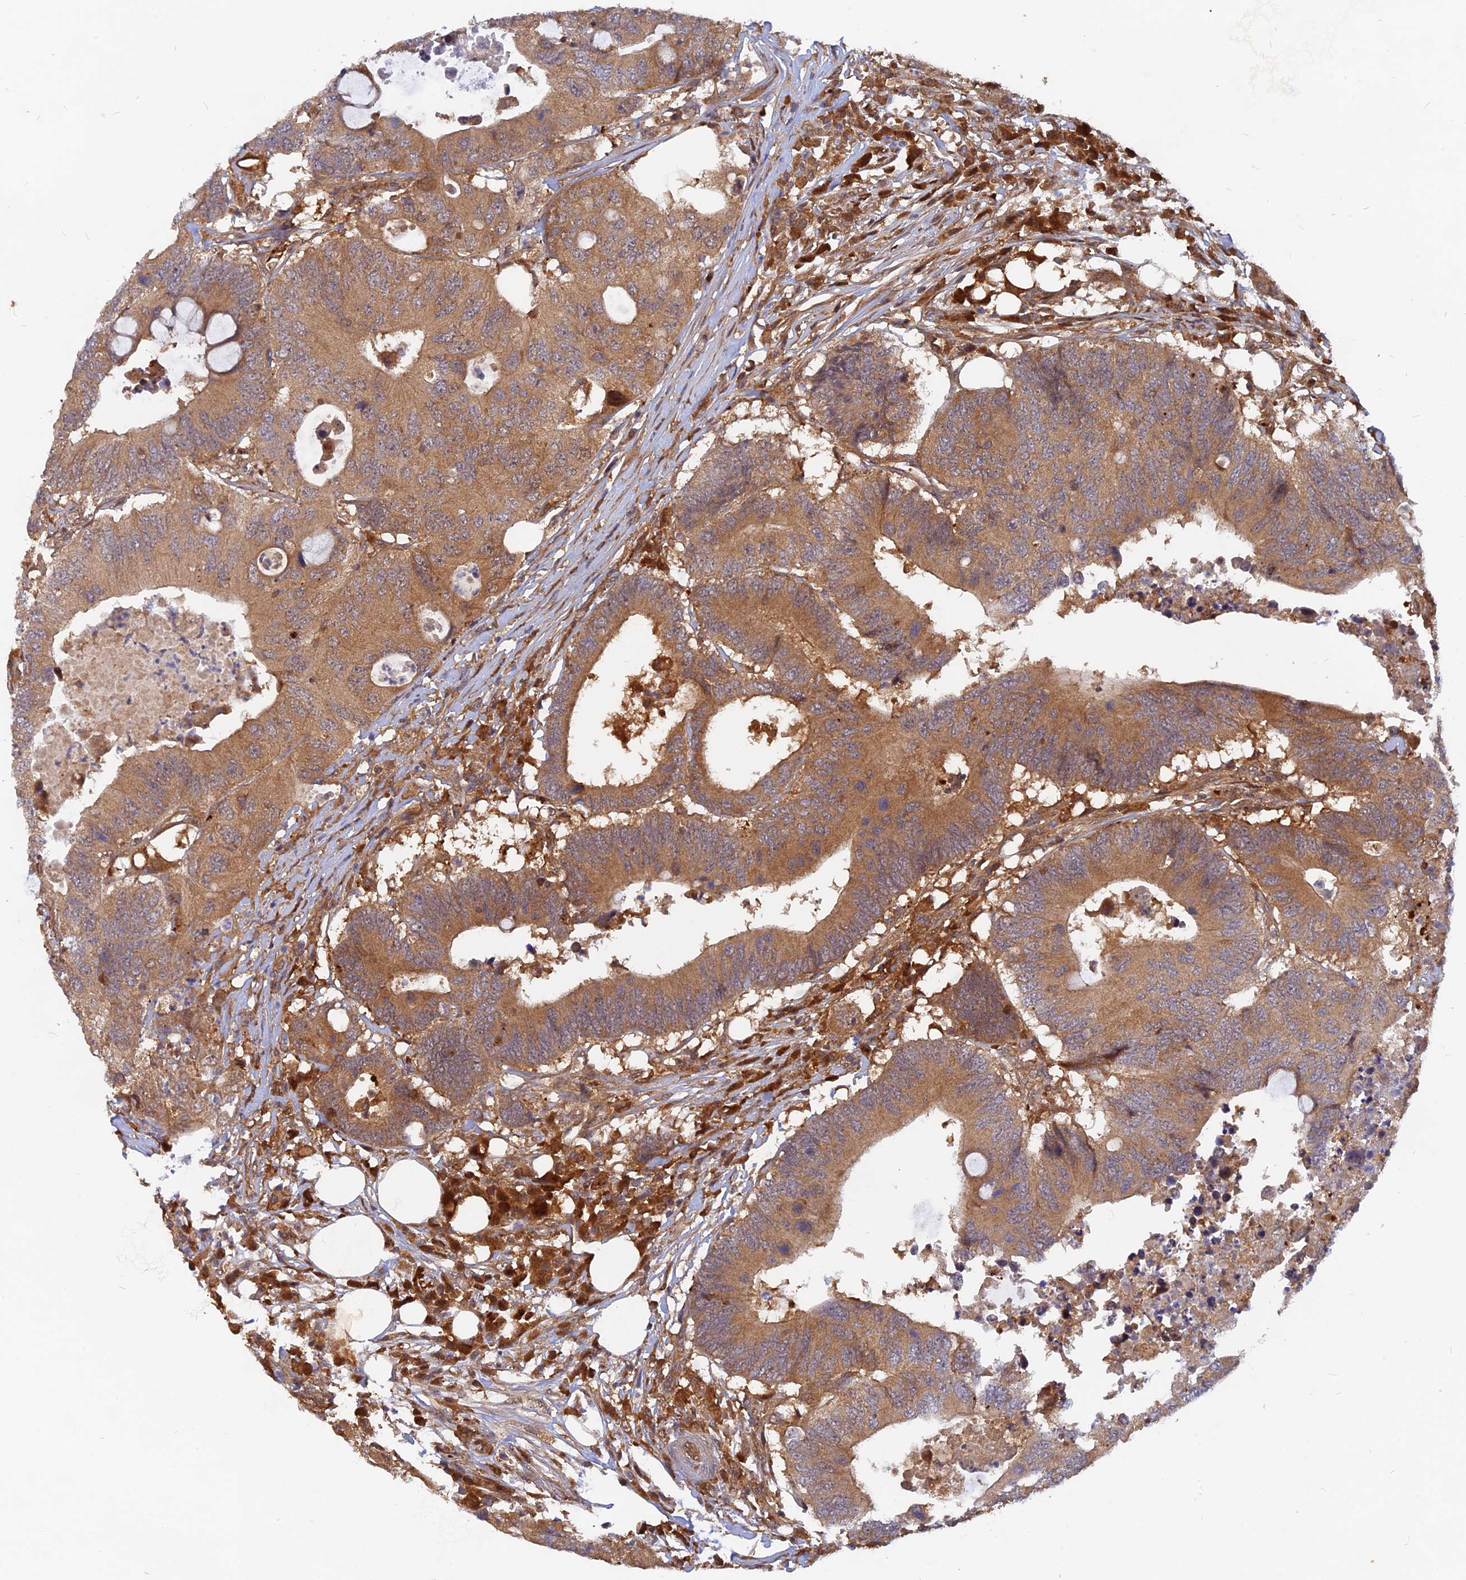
{"staining": {"intensity": "moderate", "quantity": ">75%", "location": "cytoplasmic/membranous"}, "tissue": "colorectal cancer", "cell_type": "Tumor cells", "image_type": "cancer", "snomed": [{"axis": "morphology", "description": "Adenocarcinoma, NOS"}, {"axis": "topography", "description": "Colon"}], "caption": "Human colorectal cancer stained with a brown dye shows moderate cytoplasmic/membranous positive positivity in about >75% of tumor cells.", "gene": "ARL2BP", "patient": {"sex": "male", "age": 71}}